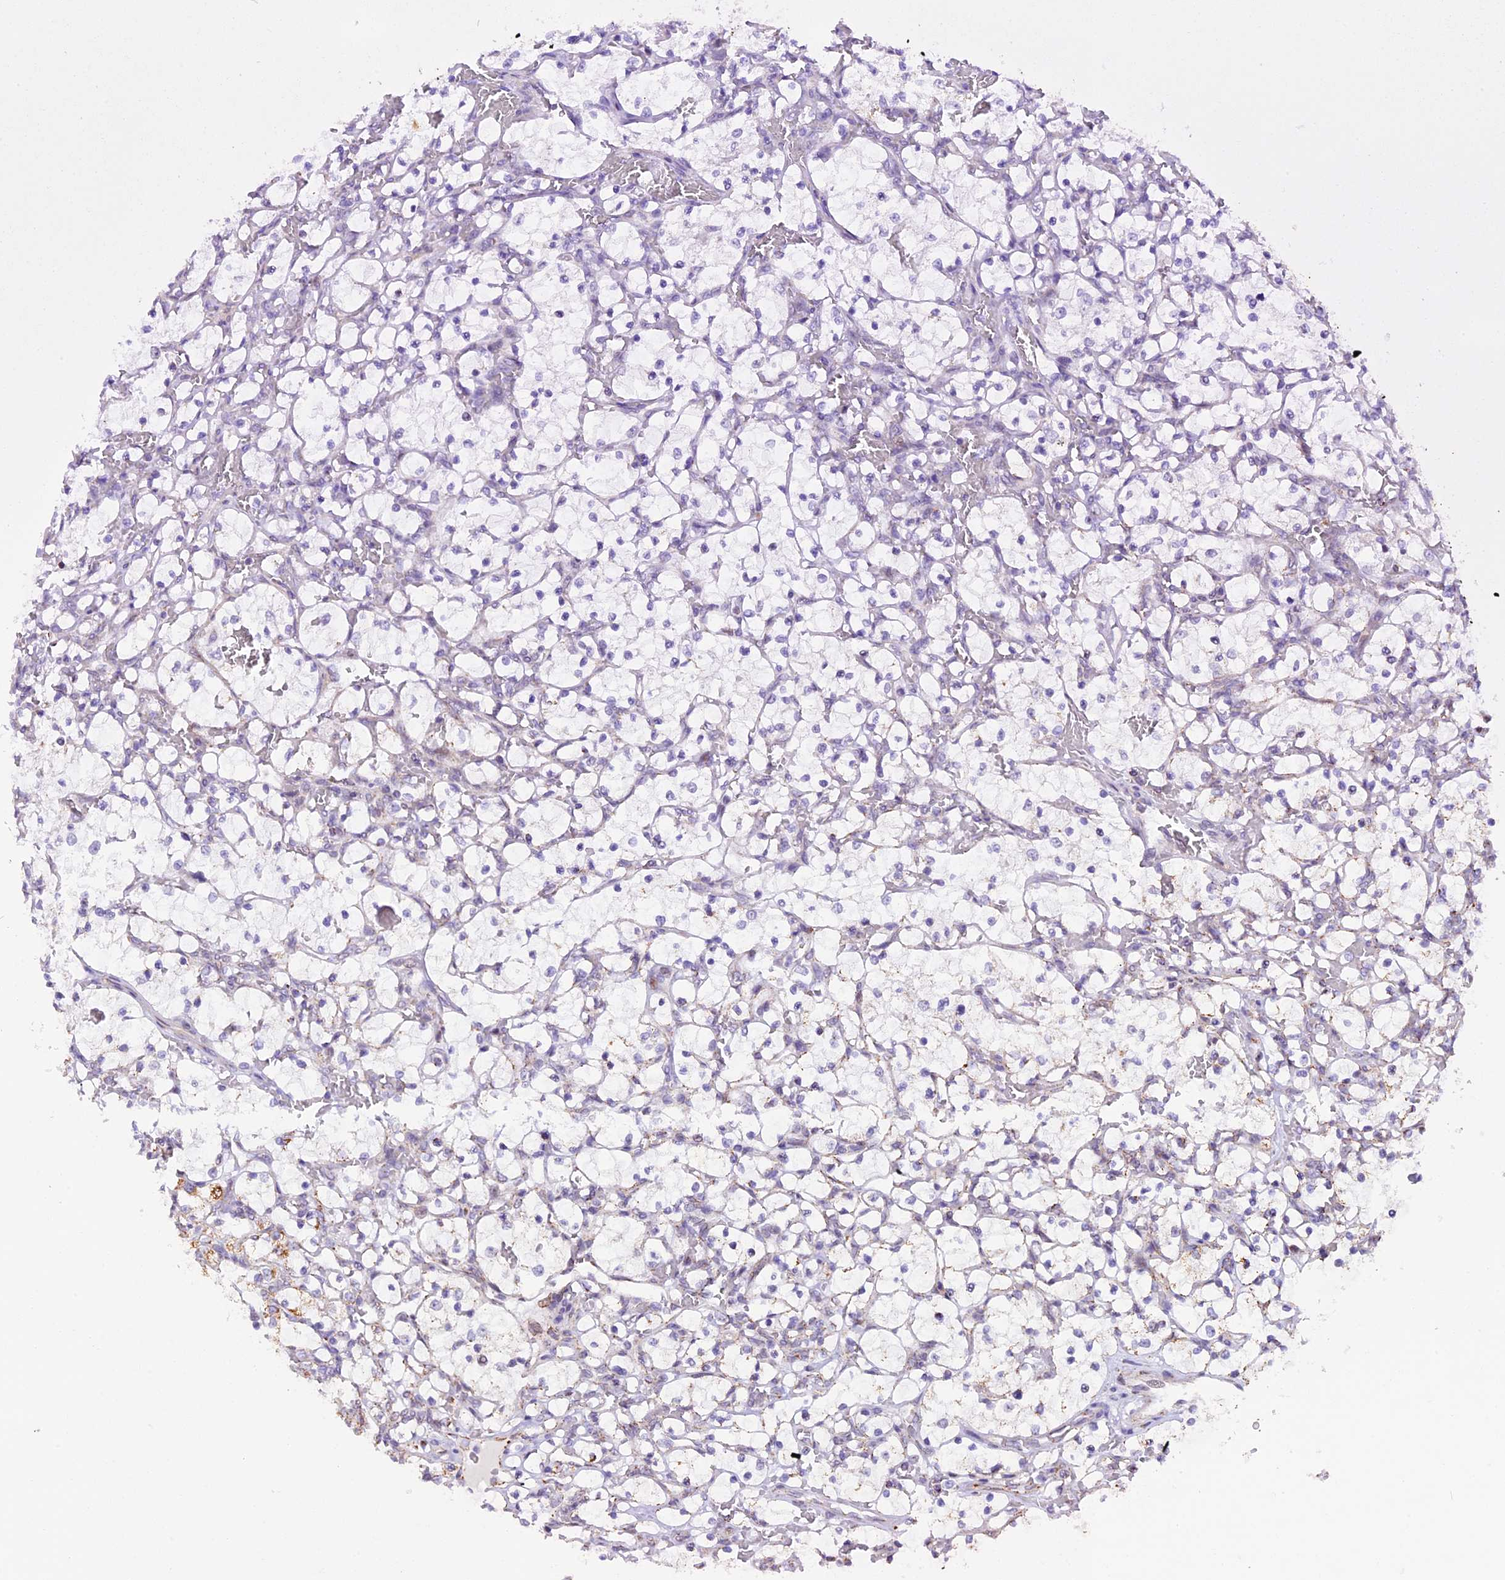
{"staining": {"intensity": "negative", "quantity": "none", "location": "none"}, "tissue": "renal cancer", "cell_type": "Tumor cells", "image_type": "cancer", "snomed": [{"axis": "morphology", "description": "Adenocarcinoma, NOS"}, {"axis": "topography", "description": "Kidney"}], "caption": "Adenocarcinoma (renal) was stained to show a protein in brown. There is no significant expression in tumor cells.", "gene": "TFAM", "patient": {"sex": "female", "age": 69}}